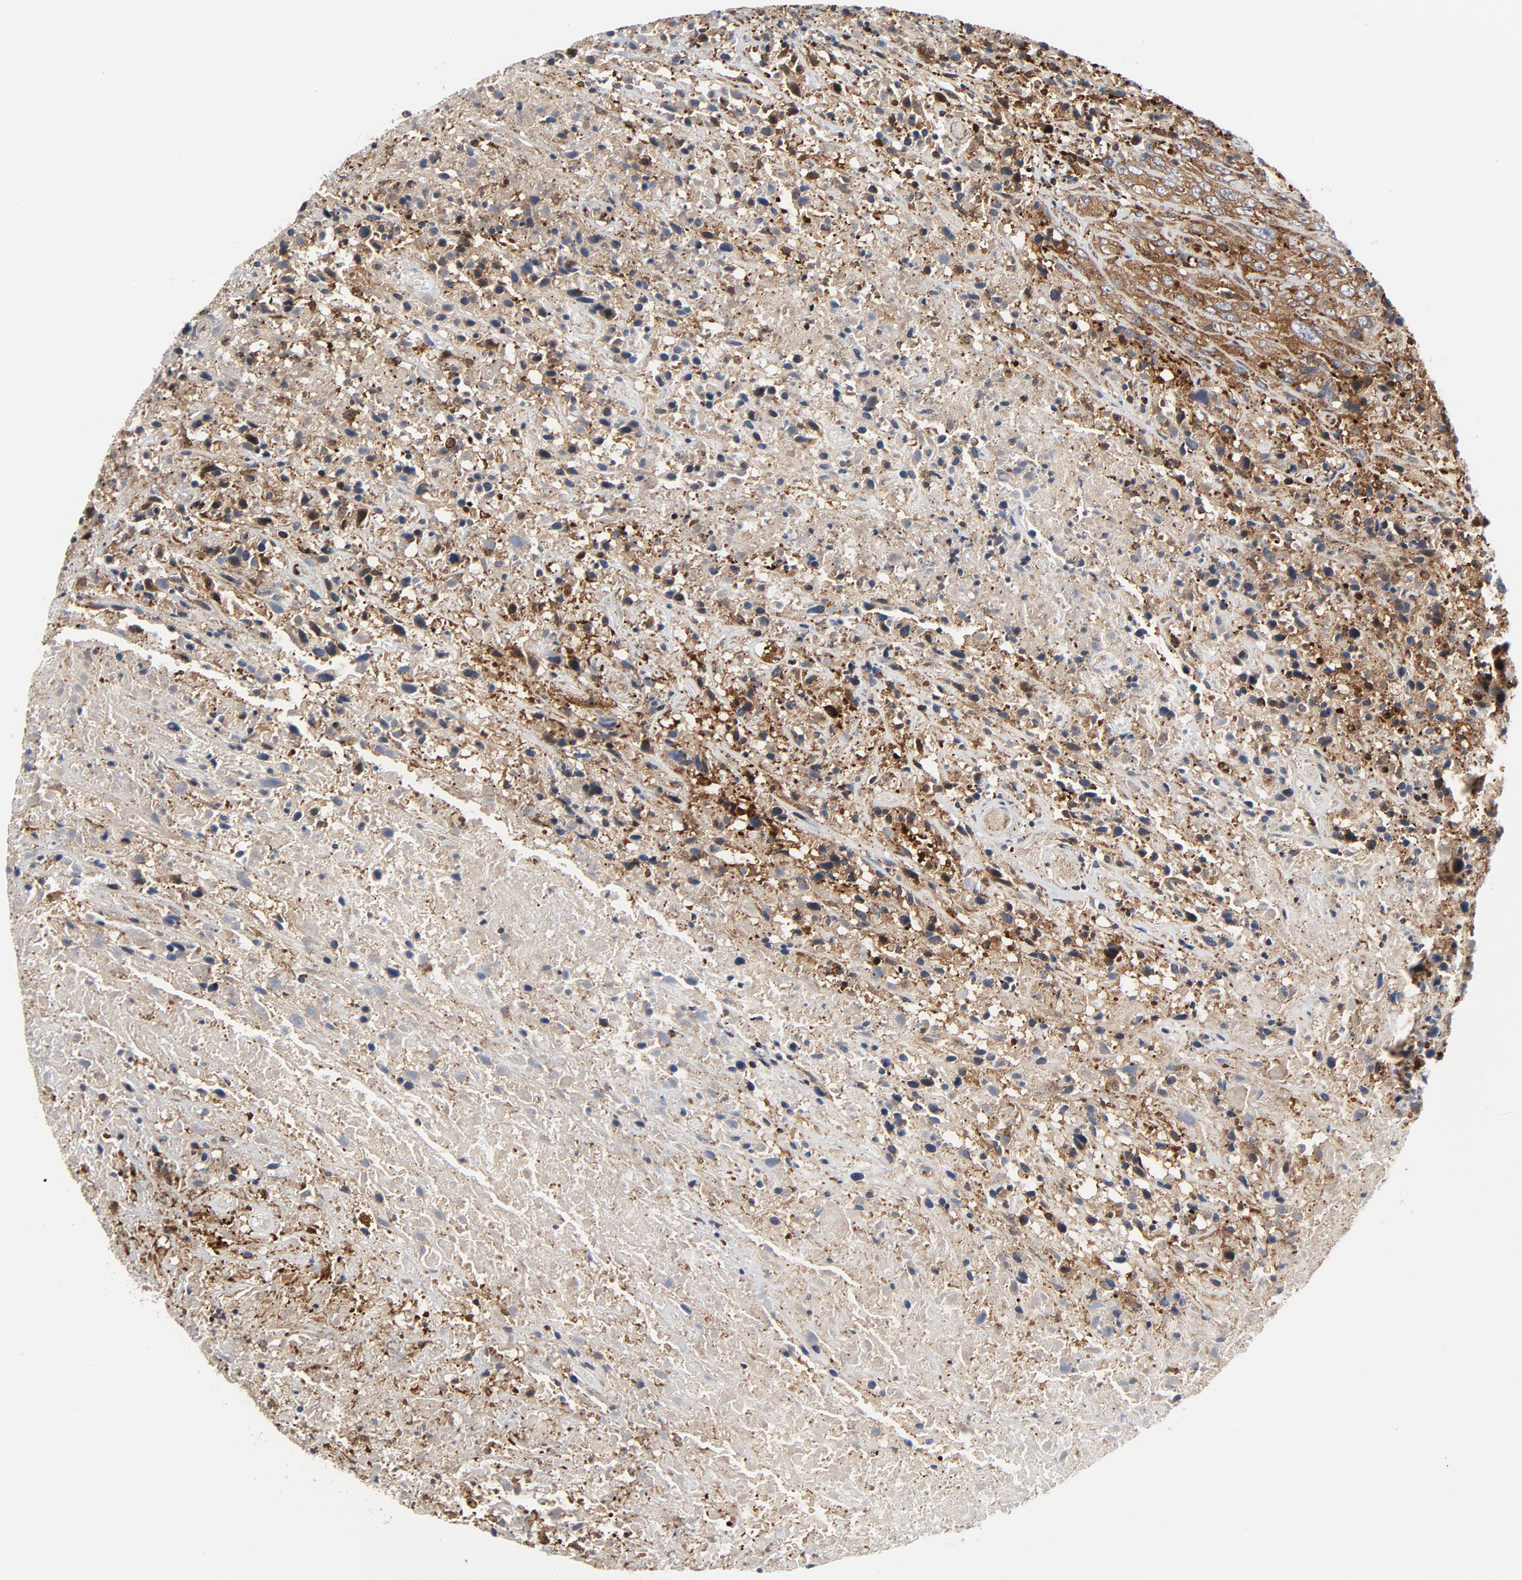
{"staining": {"intensity": "moderate", "quantity": ">75%", "location": "cytoplasmic/membranous"}, "tissue": "urothelial cancer", "cell_type": "Tumor cells", "image_type": "cancer", "snomed": [{"axis": "morphology", "description": "Urothelial carcinoma, High grade"}, {"axis": "topography", "description": "Urinary bladder"}], "caption": "This image reveals immunohistochemistry (IHC) staining of urothelial carcinoma (high-grade), with medium moderate cytoplasmic/membranous expression in about >75% of tumor cells.", "gene": "YES1", "patient": {"sex": "male", "age": 61}}